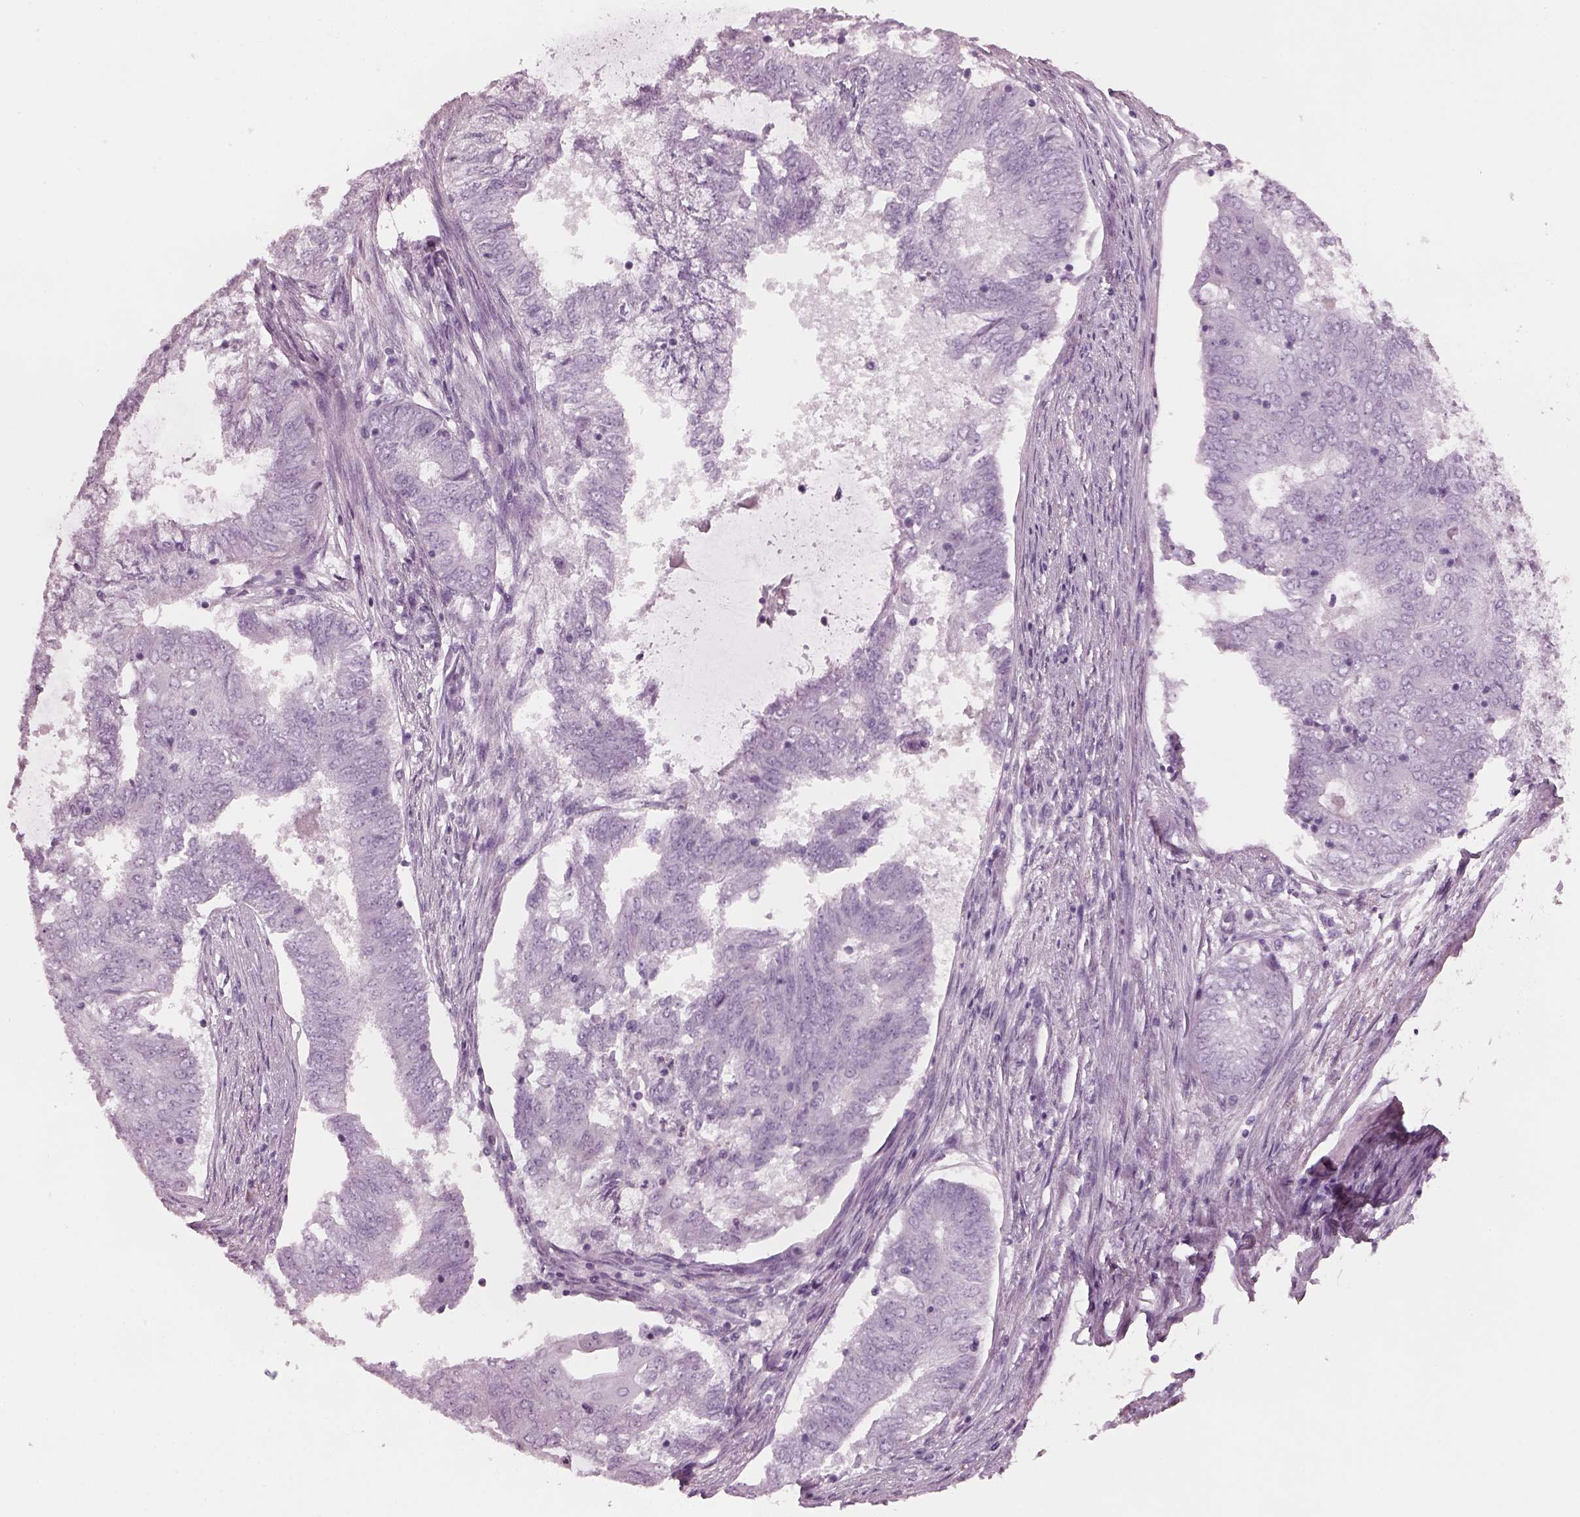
{"staining": {"intensity": "negative", "quantity": "none", "location": "none"}, "tissue": "endometrial cancer", "cell_type": "Tumor cells", "image_type": "cancer", "snomed": [{"axis": "morphology", "description": "Adenocarcinoma, NOS"}, {"axis": "topography", "description": "Endometrium"}], "caption": "Endometrial adenocarcinoma stained for a protein using IHC reveals no staining tumor cells.", "gene": "PDC", "patient": {"sex": "female", "age": 62}}